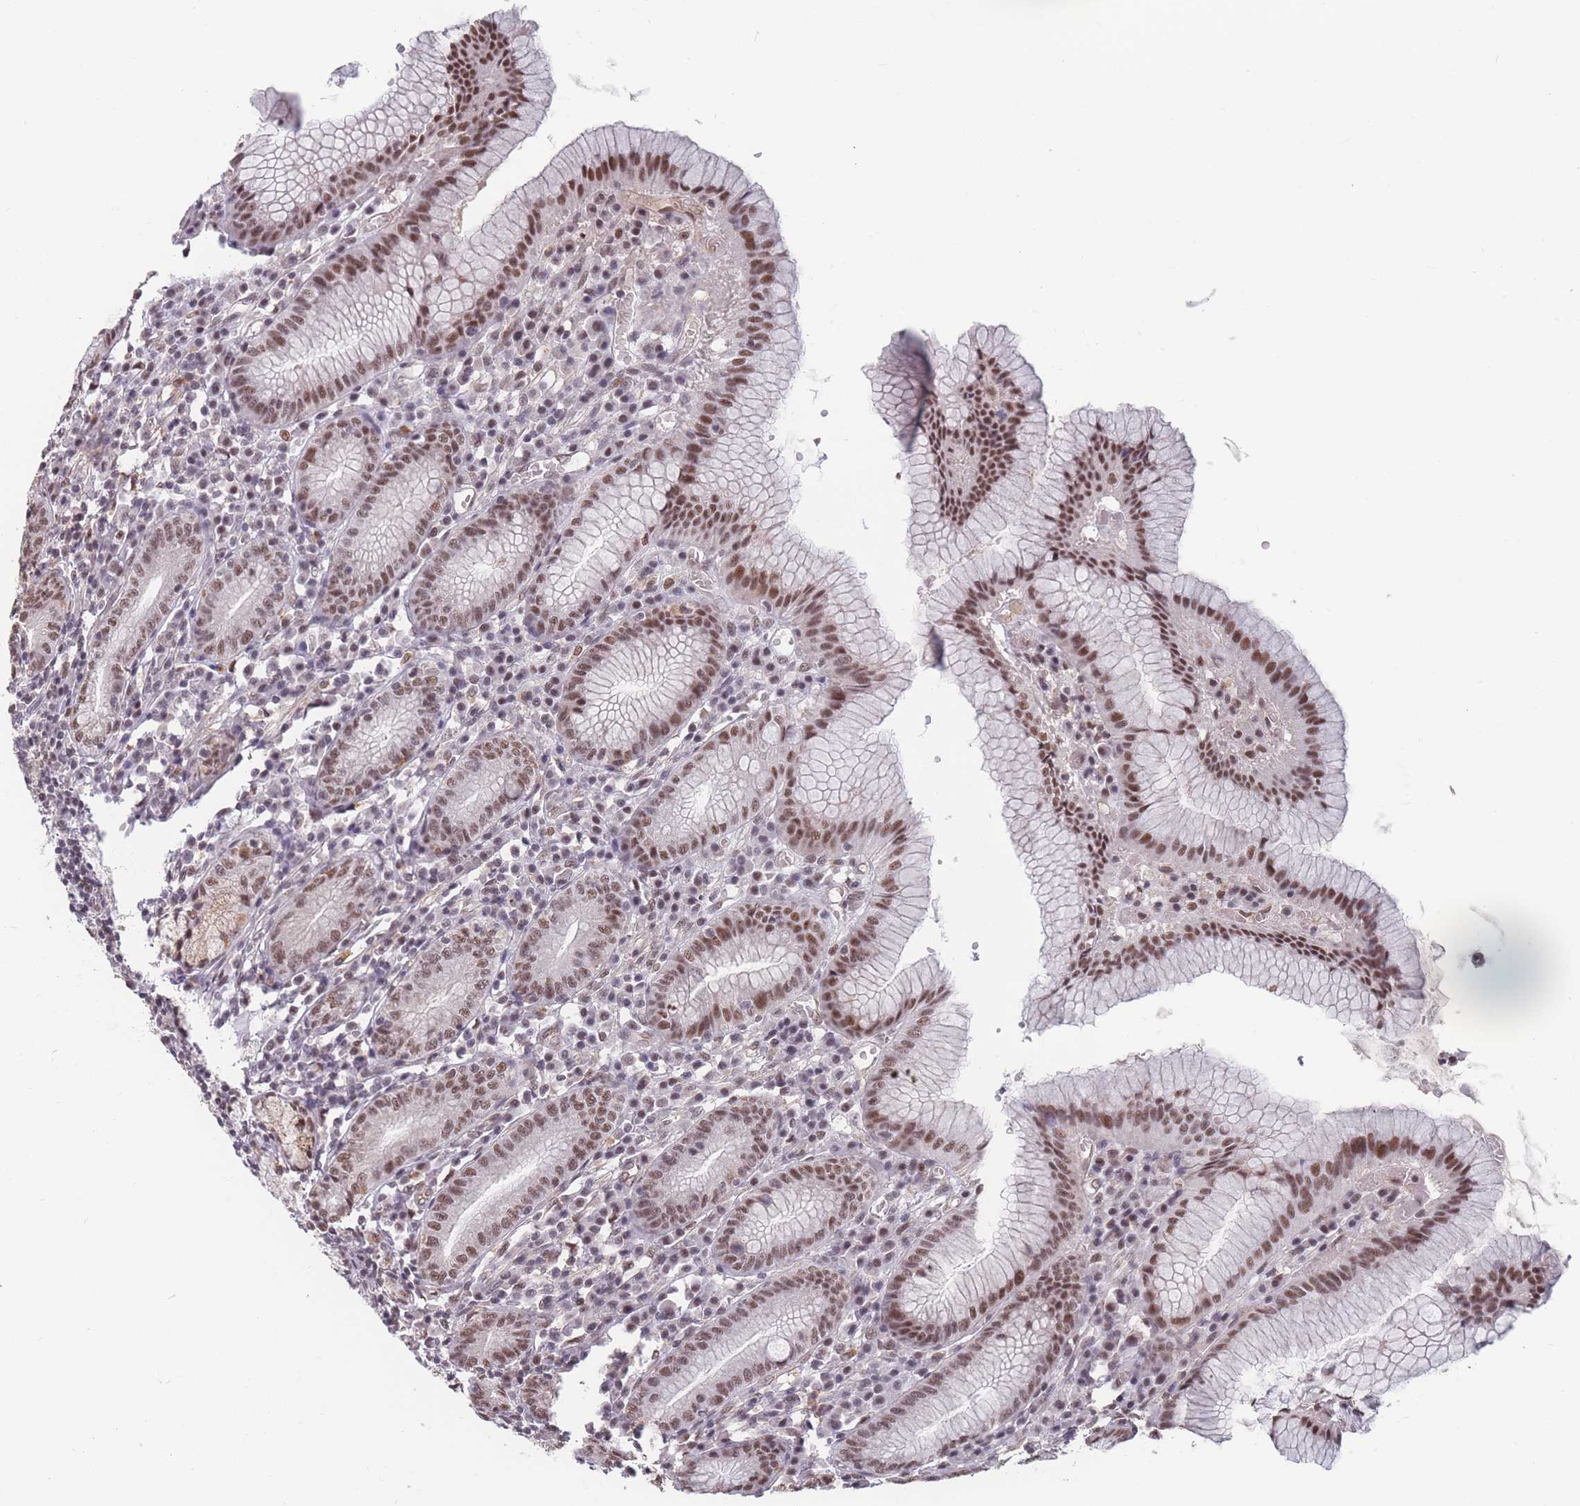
{"staining": {"intensity": "moderate", "quantity": ">75%", "location": "cytoplasmic/membranous,nuclear"}, "tissue": "stomach", "cell_type": "Glandular cells", "image_type": "normal", "snomed": [{"axis": "morphology", "description": "Normal tissue, NOS"}, {"axis": "topography", "description": "Stomach"}], "caption": "Stomach stained with IHC demonstrates moderate cytoplasmic/membranous,nuclear positivity in approximately >75% of glandular cells. (Stains: DAB in brown, nuclei in blue, Microscopy: brightfield microscopy at high magnification).", "gene": "SNRPA1", "patient": {"sex": "male", "age": 55}}